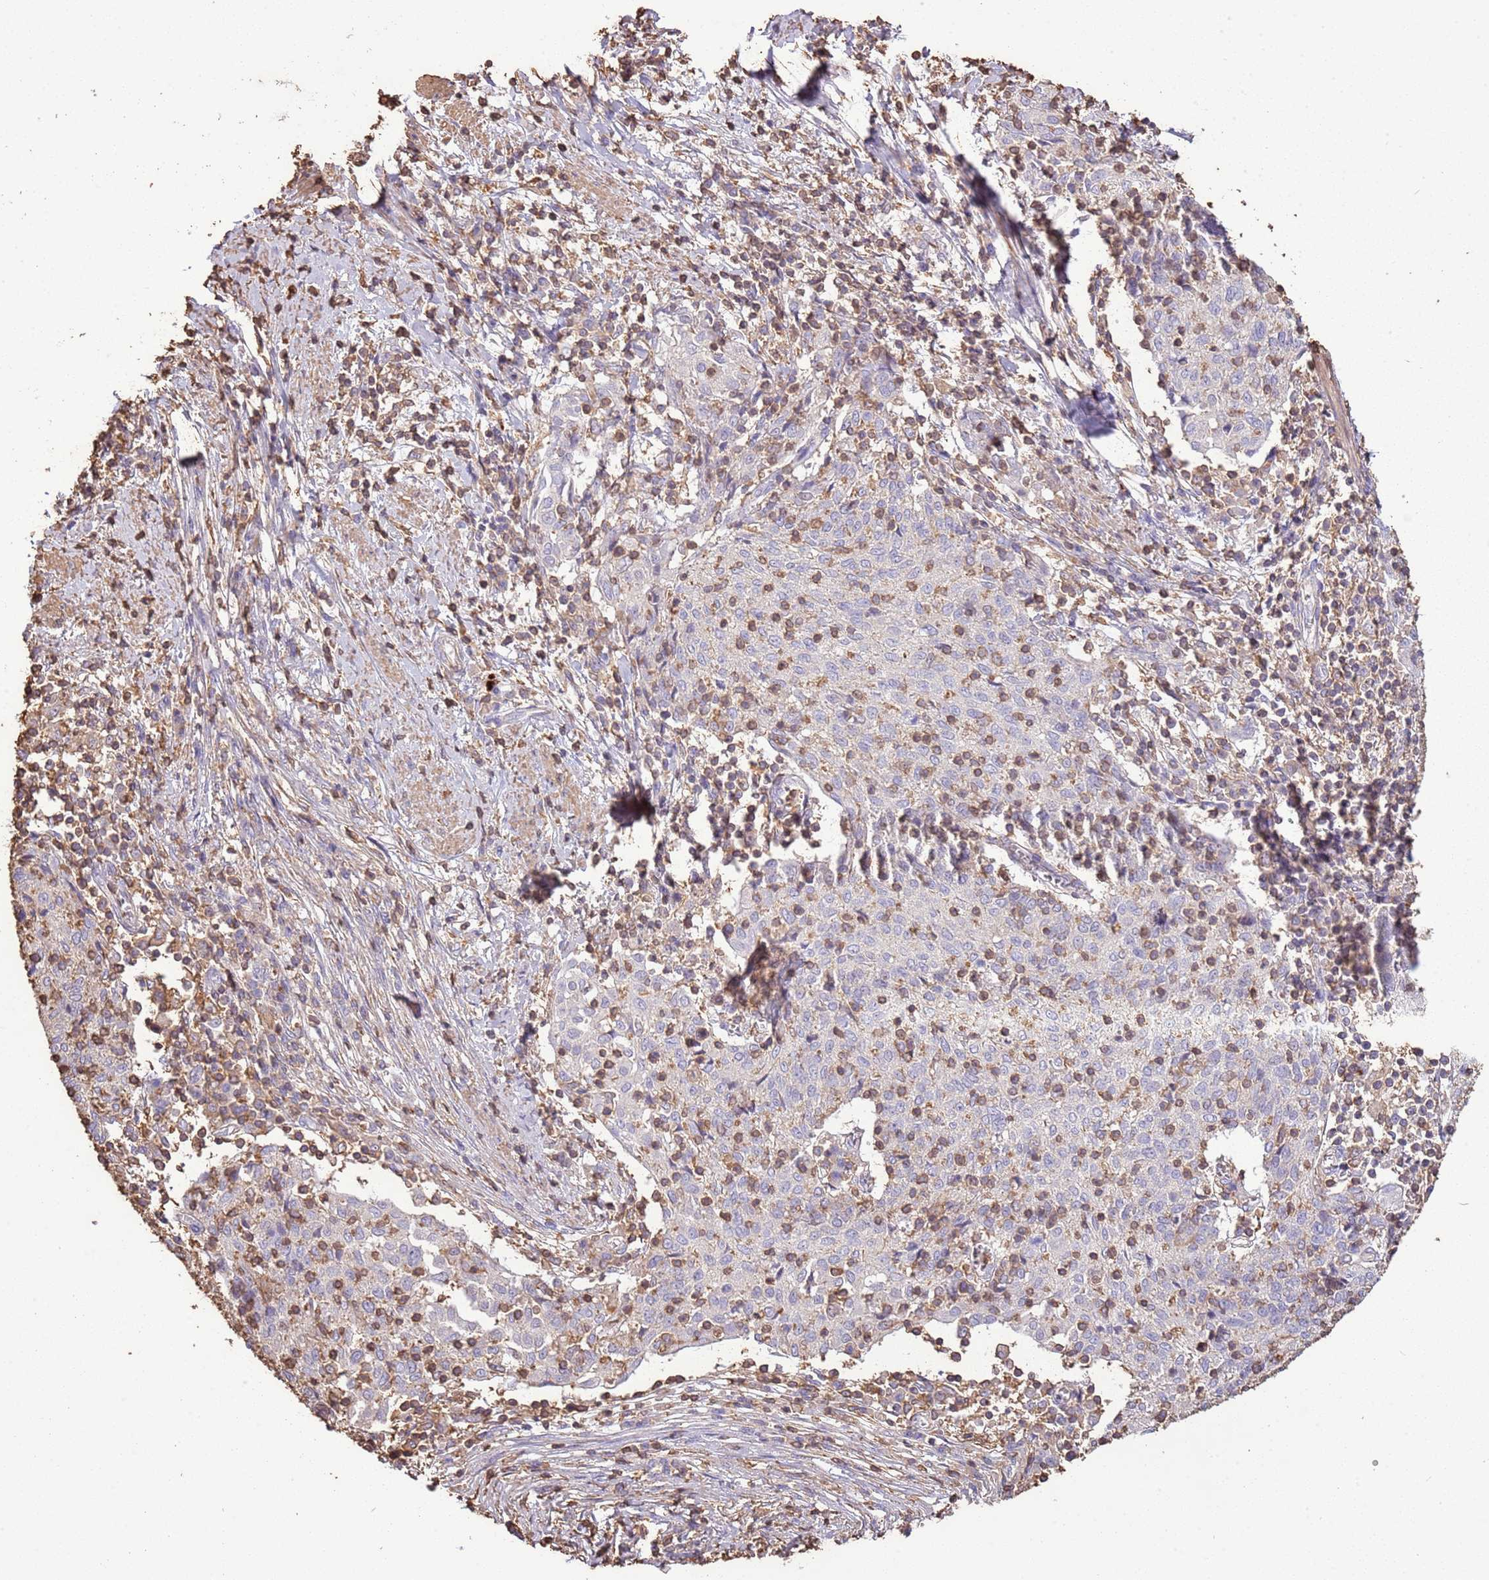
{"staining": {"intensity": "negative", "quantity": "none", "location": "none"}, "tissue": "cervical cancer", "cell_type": "Tumor cells", "image_type": "cancer", "snomed": [{"axis": "morphology", "description": "Squamous cell carcinoma, NOS"}, {"axis": "topography", "description": "Cervix"}], "caption": "A high-resolution micrograph shows IHC staining of cervical squamous cell carcinoma, which shows no significant expression in tumor cells.", "gene": "ARL10", "patient": {"sex": "female", "age": 52}}